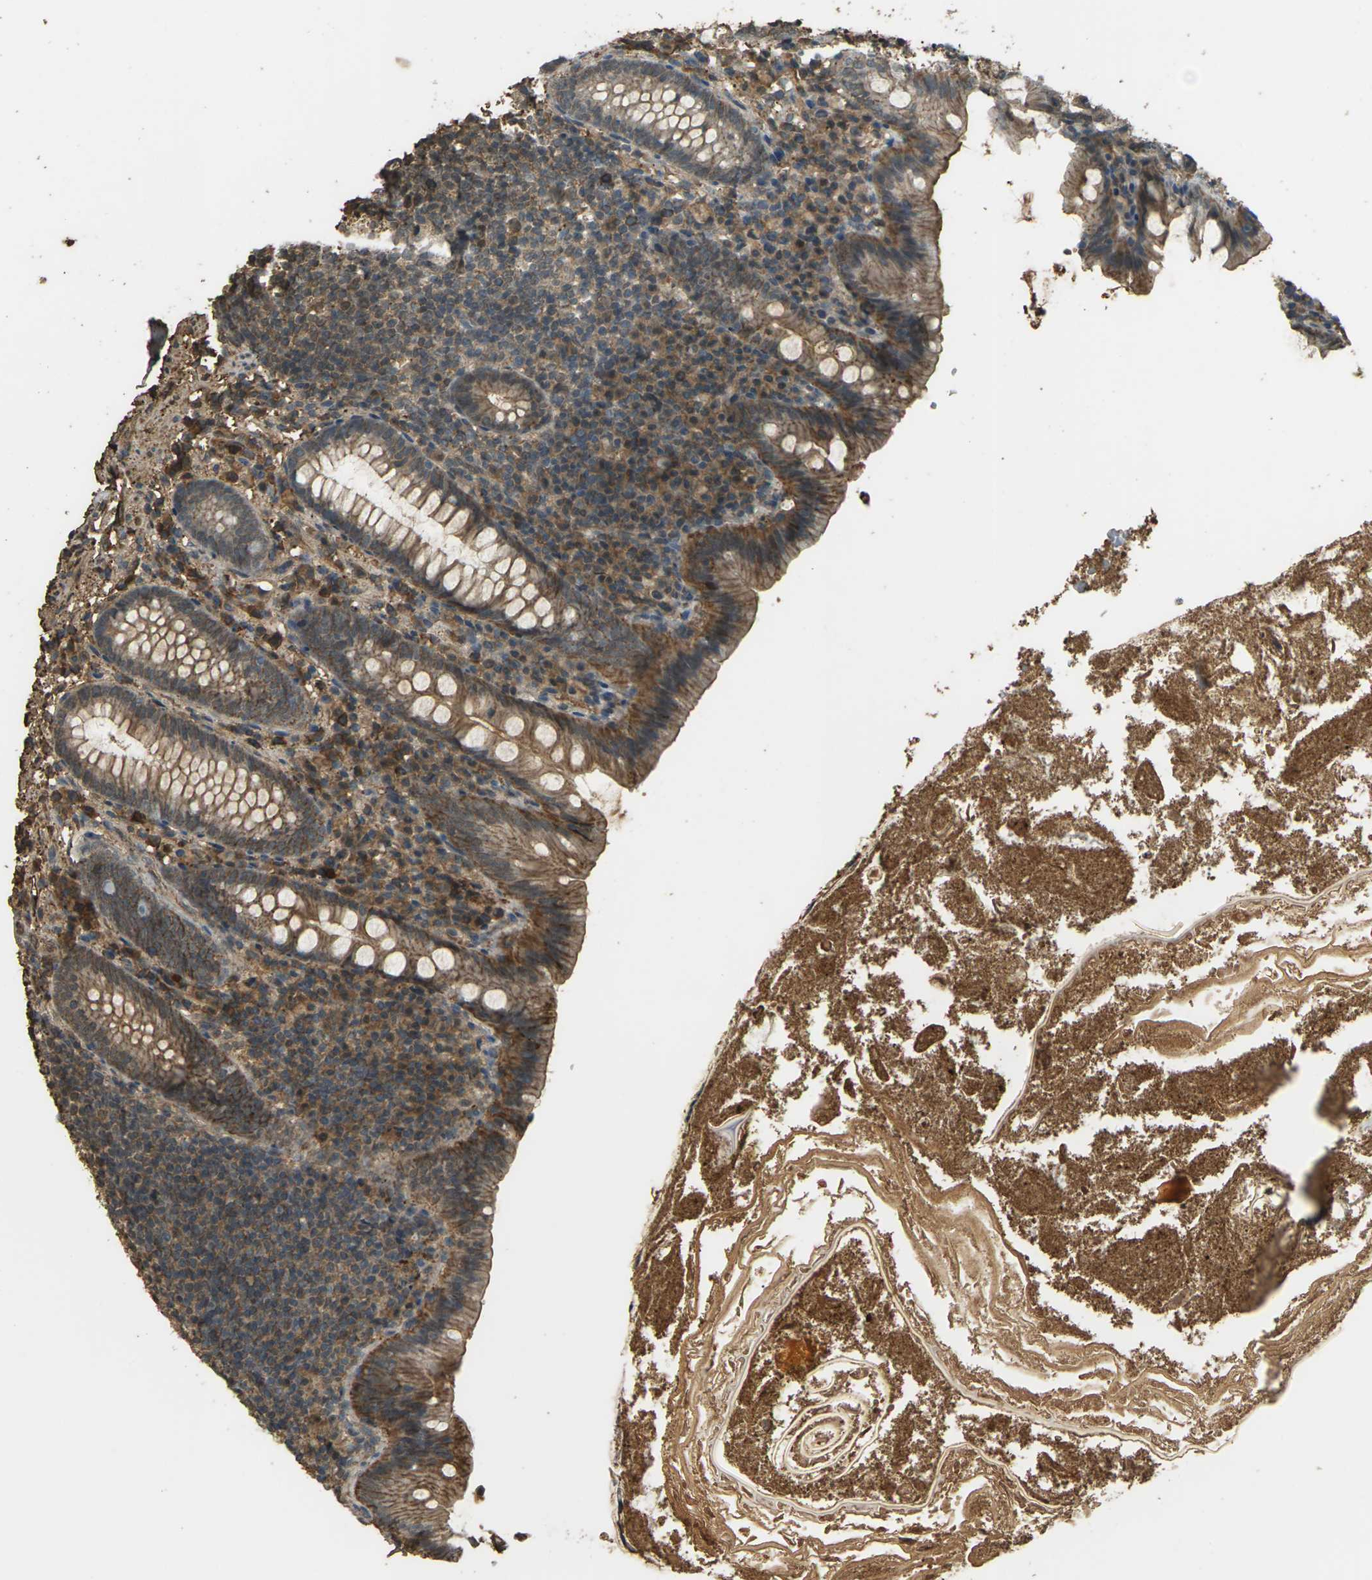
{"staining": {"intensity": "moderate", "quantity": ">75%", "location": "cytoplasmic/membranous"}, "tissue": "appendix", "cell_type": "Glandular cells", "image_type": "normal", "snomed": [{"axis": "morphology", "description": "Normal tissue, NOS"}, {"axis": "topography", "description": "Appendix"}], "caption": "This micrograph reveals immunohistochemistry staining of unremarkable human appendix, with medium moderate cytoplasmic/membranous expression in approximately >75% of glandular cells.", "gene": "CYP1B1", "patient": {"sex": "male", "age": 52}}